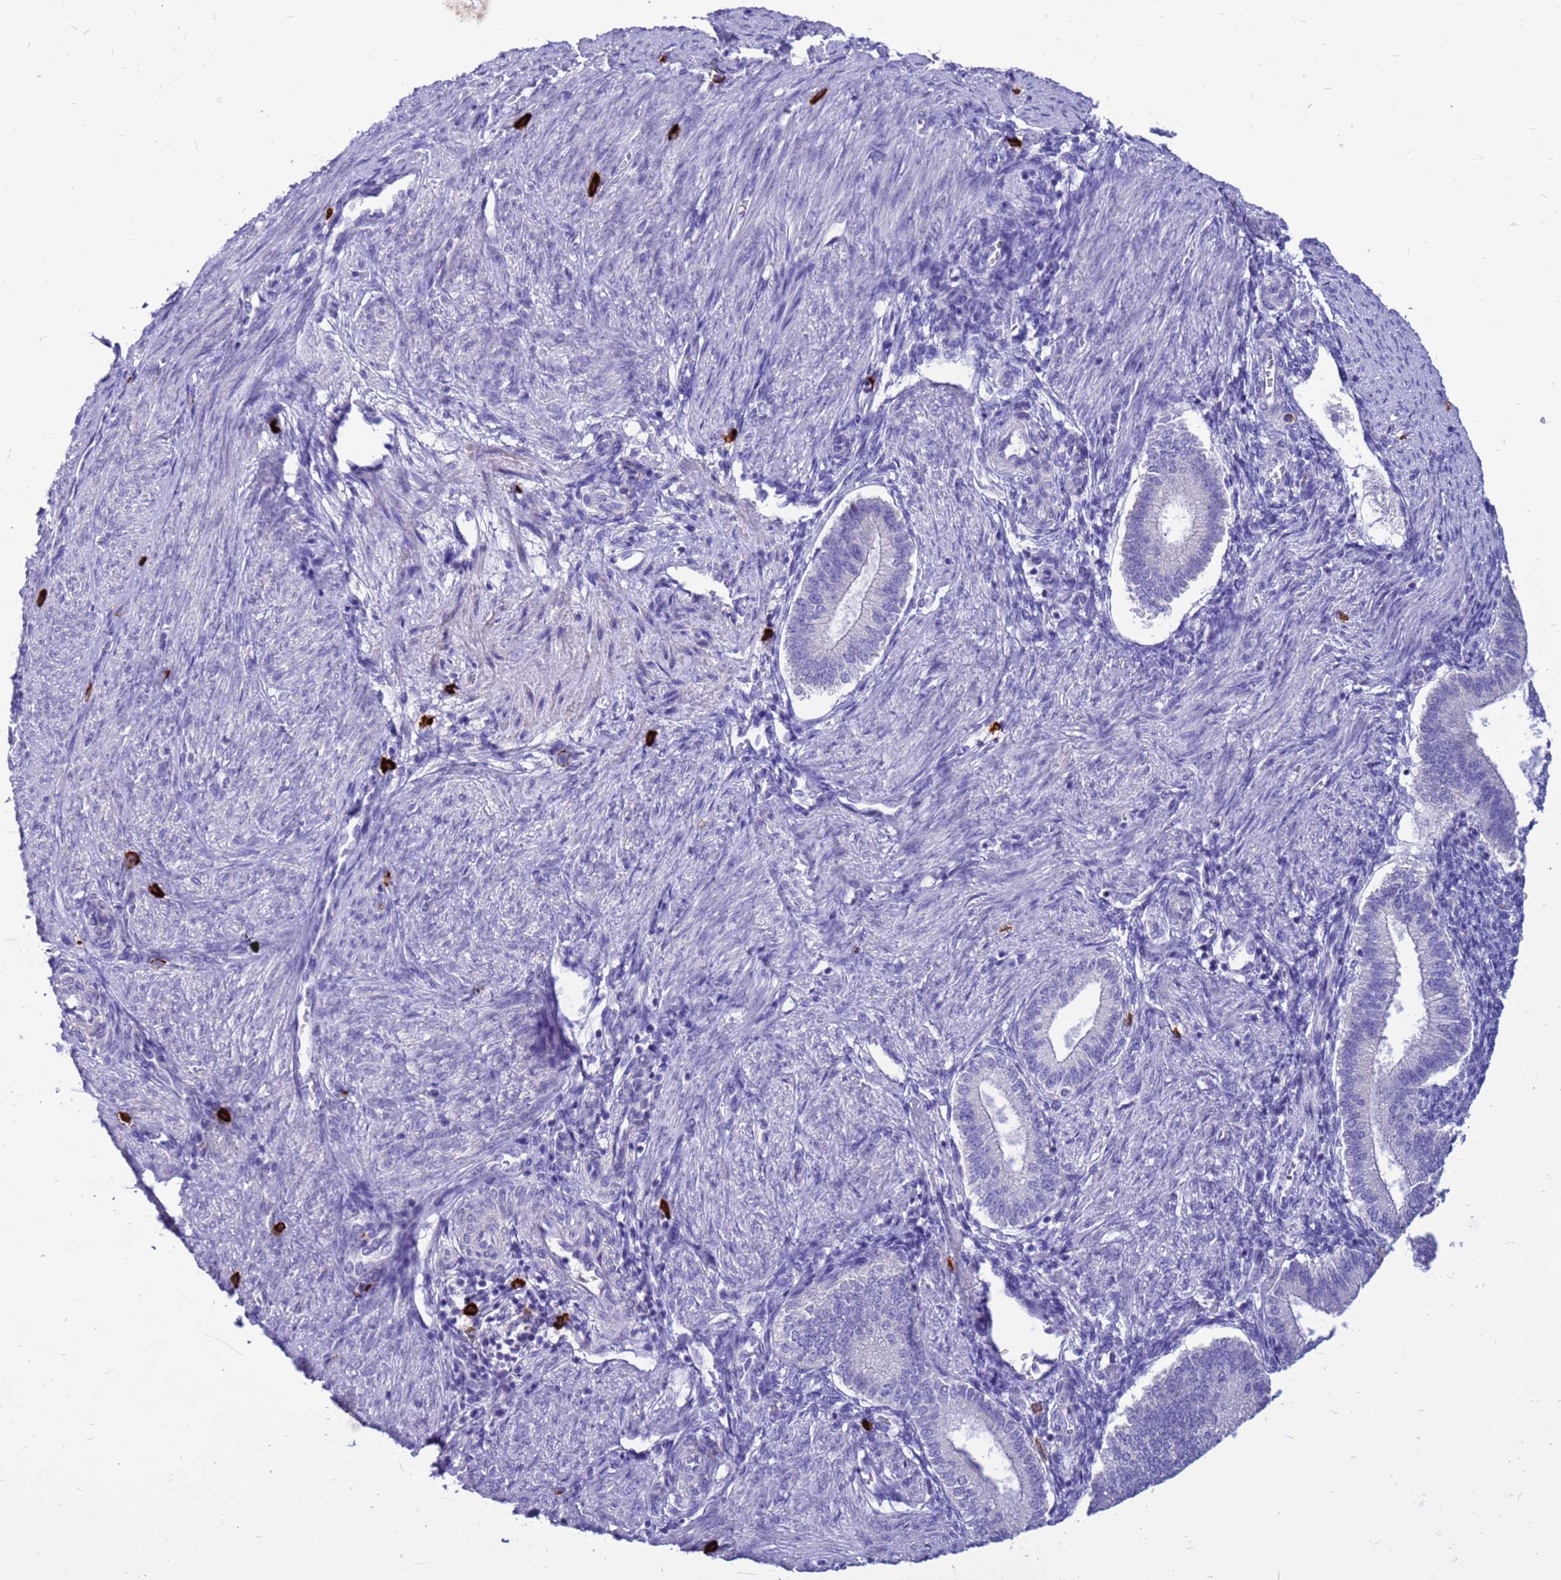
{"staining": {"intensity": "negative", "quantity": "none", "location": "none"}, "tissue": "endometrium", "cell_type": "Cells in endometrial stroma", "image_type": "normal", "snomed": [{"axis": "morphology", "description": "Normal tissue, NOS"}, {"axis": "topography", "description": "Endometrium"}], "caption": "Unremarkable endometrium was stained to show a protein in brown. There is no significant positivity in cells in endometrial stroma. (Brightfield microscopy of DAB immunohistochemistry (IHC) at high magnification).", "gene": "PDE10A", "patient": {"sex": "female", "age": 25}}